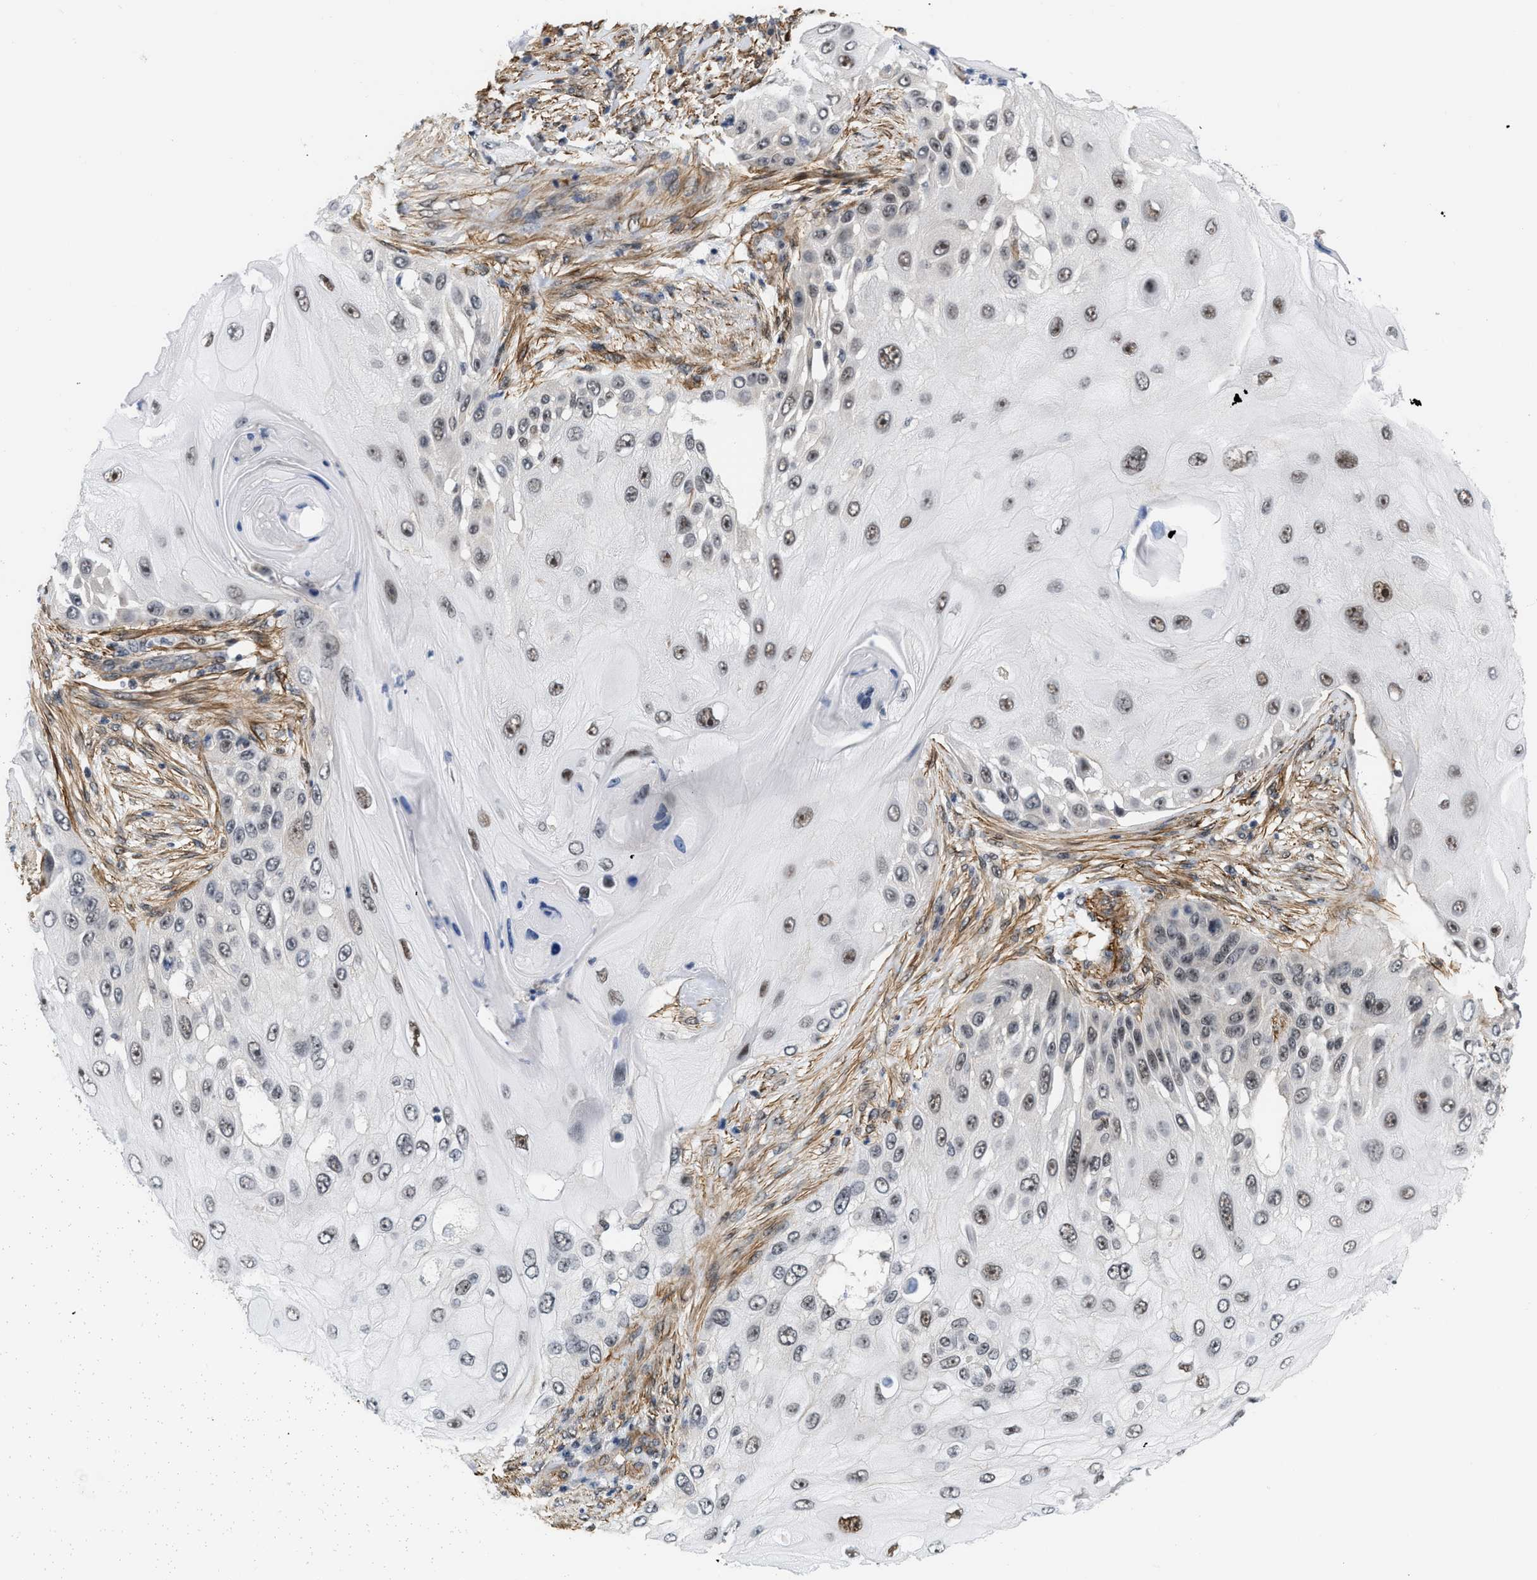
{"staining": {"intensity": "moderate", "quantity": "25%-75%", "location": "nuclear"}, "tissue": "skin cancer", "cell_type": "Tumor cells", "image_type": "cancer", "snomed": [{"axis": "morphology", "description": "Squamous cell carcinoma, NOS"}, {"axis": "topography", "description": "Skin"}], "caption": "Tumor cells reveal medium levels of moderate nuclear expression in about 25%-75% of cells in human squamous cell carcinoma (skin).", "gene": "GPRASP2", "patient": {"sex": "female", "age": 44}}